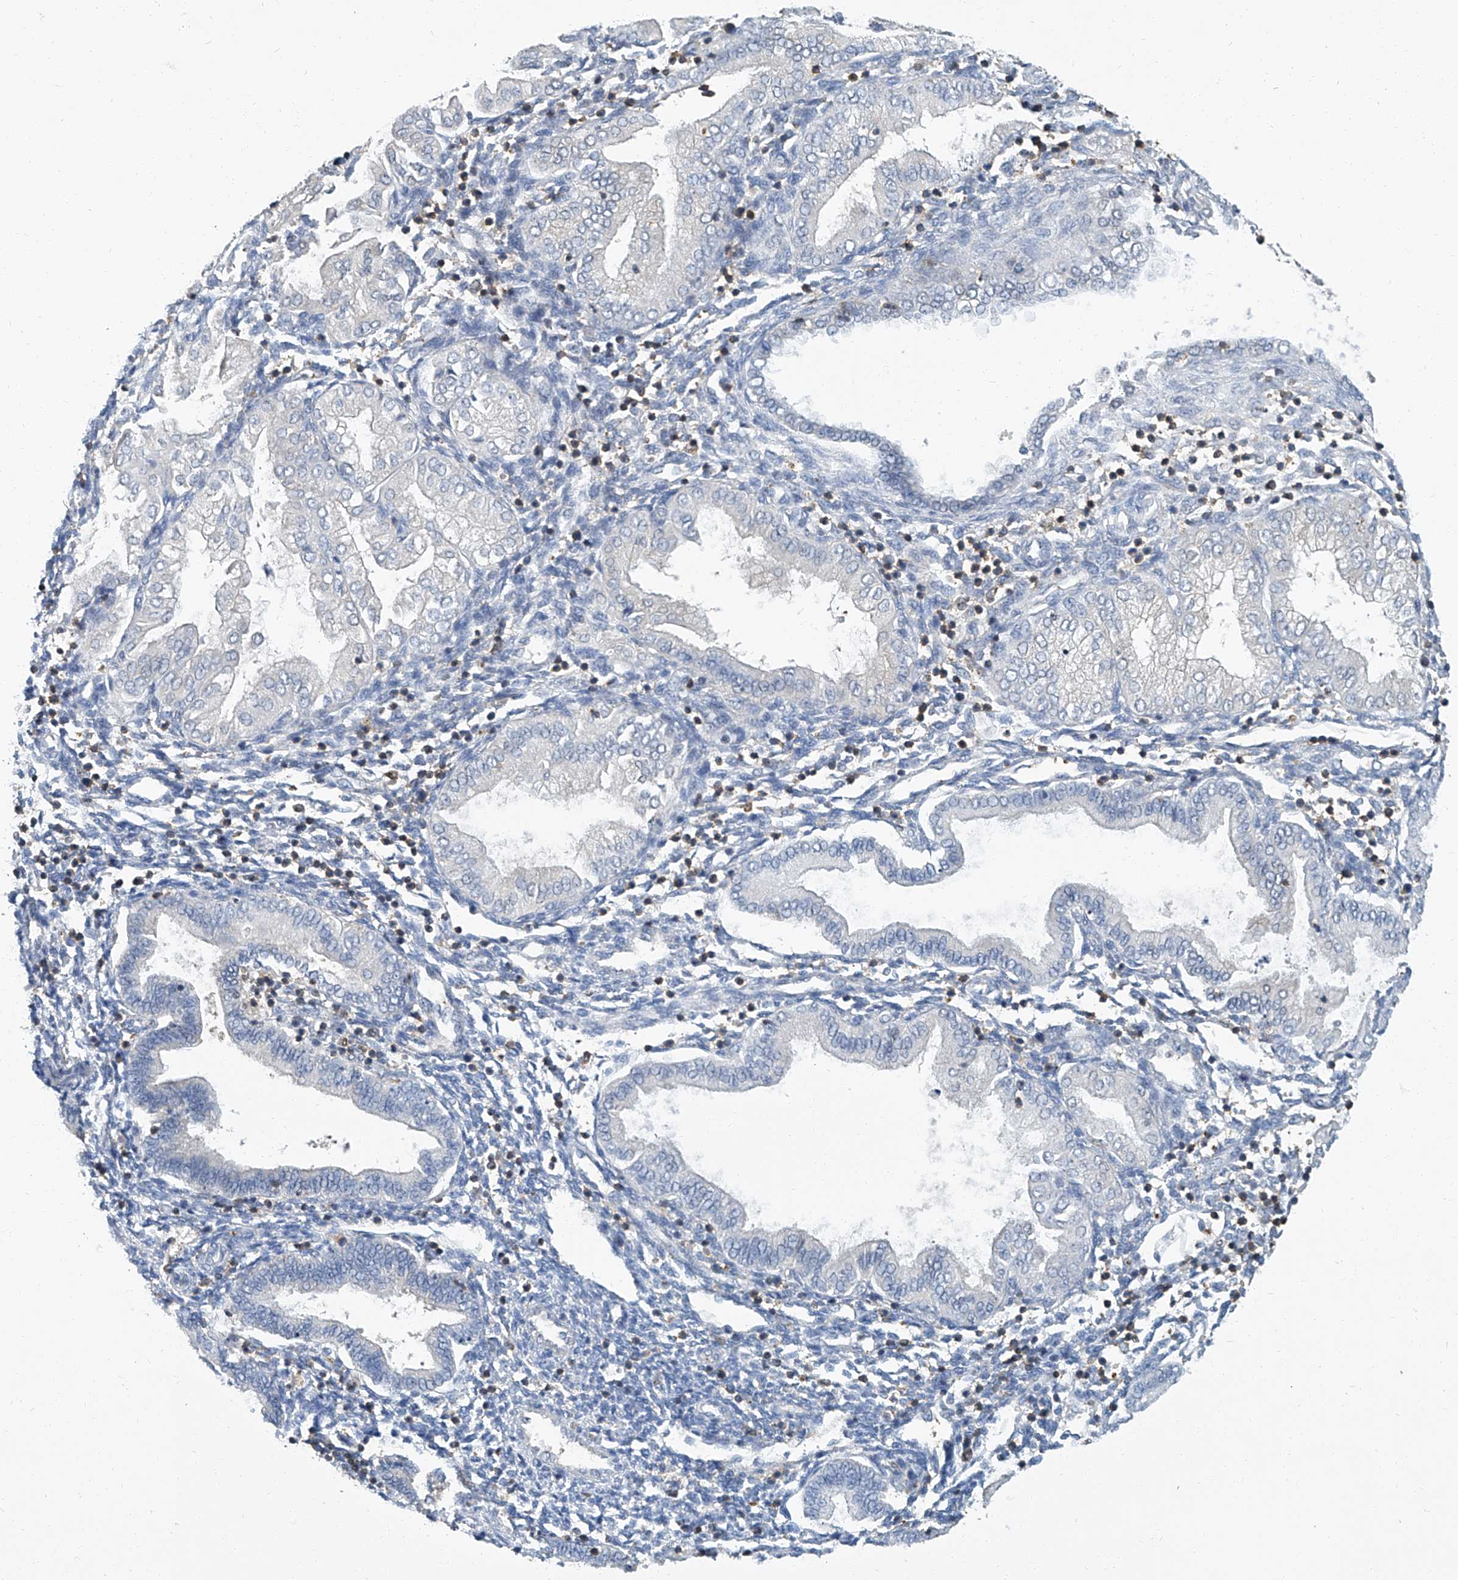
{"staining": {"intensity": "negative", "quantity": "none", "location": "none"}, "tissue": "endometrium", "cell_type": "Cells in endometrial stroma", "image_type": "normal", "snomed": [{"axis": "morphology", "description": "Normal tissue, NOS"}, {"axis": "topography", "description": "Endometrium"}], "caption": "Cells in endometrial stroma are negative for brown protein staining in unremarkable endometrium. The staining is performed using DAB (3,3'-diaminobenzidine) brown chromogen with nuclei counter-stained in using hematoxylin.", "gene": "PSMB10", "patient": {"sex": "female", "age": 53}}